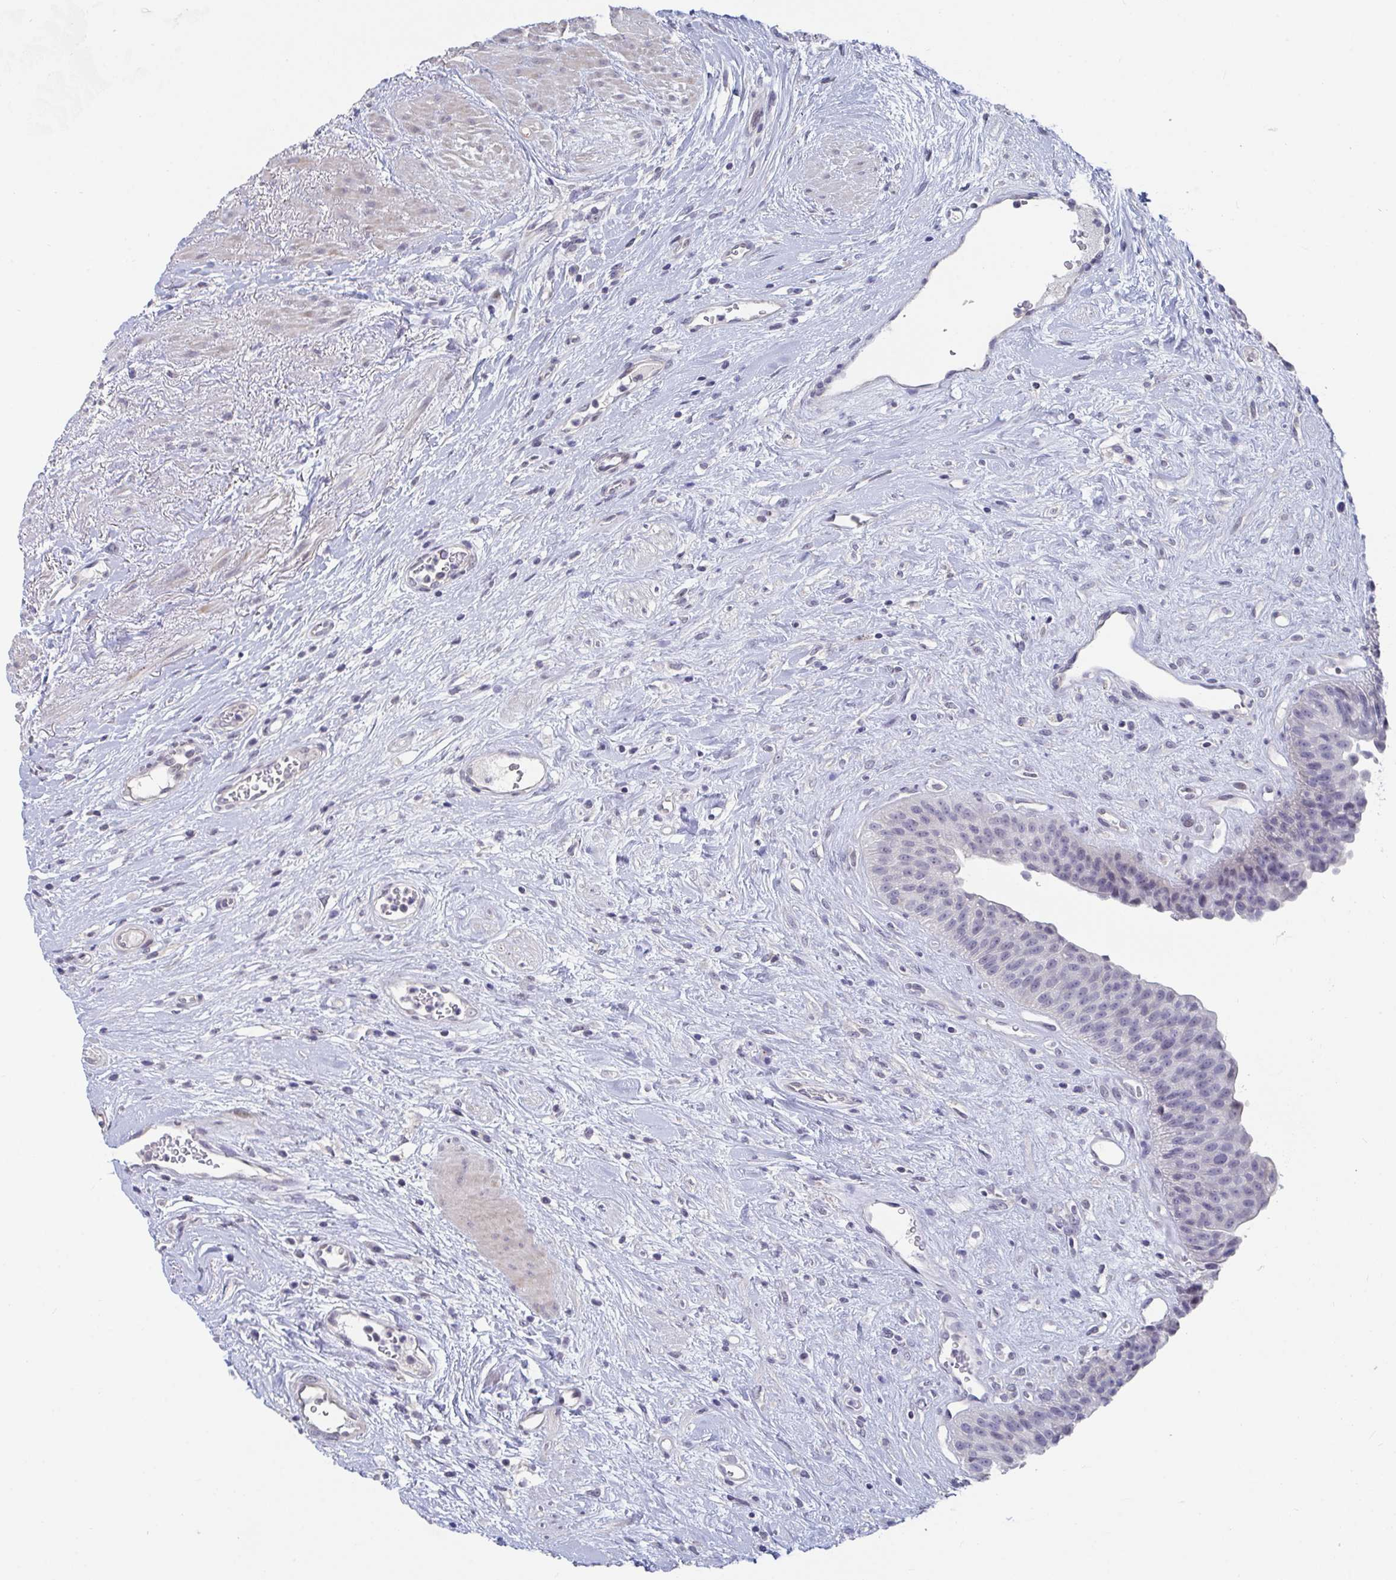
{"staining": {"intensity": "negative", "quantity": "none", "location": "none"}, "tissue": "urinary bladder", "cell_type": "Urothelial cells", "image_type": "normal", "snomed": [{"axis": "morphology", "description": "Normal tissue, NOS"}, {"axis": "topography", "description": "Urinary bladder"}], "caption": "An IHC photomicrograph of benign urinary bladder is shown. There is no staining in urothelial cells of urinary bladder. Nuclei are stained in blue.", "gene": "FAM156A", "patient": {"sex": "female", "age": 56}}